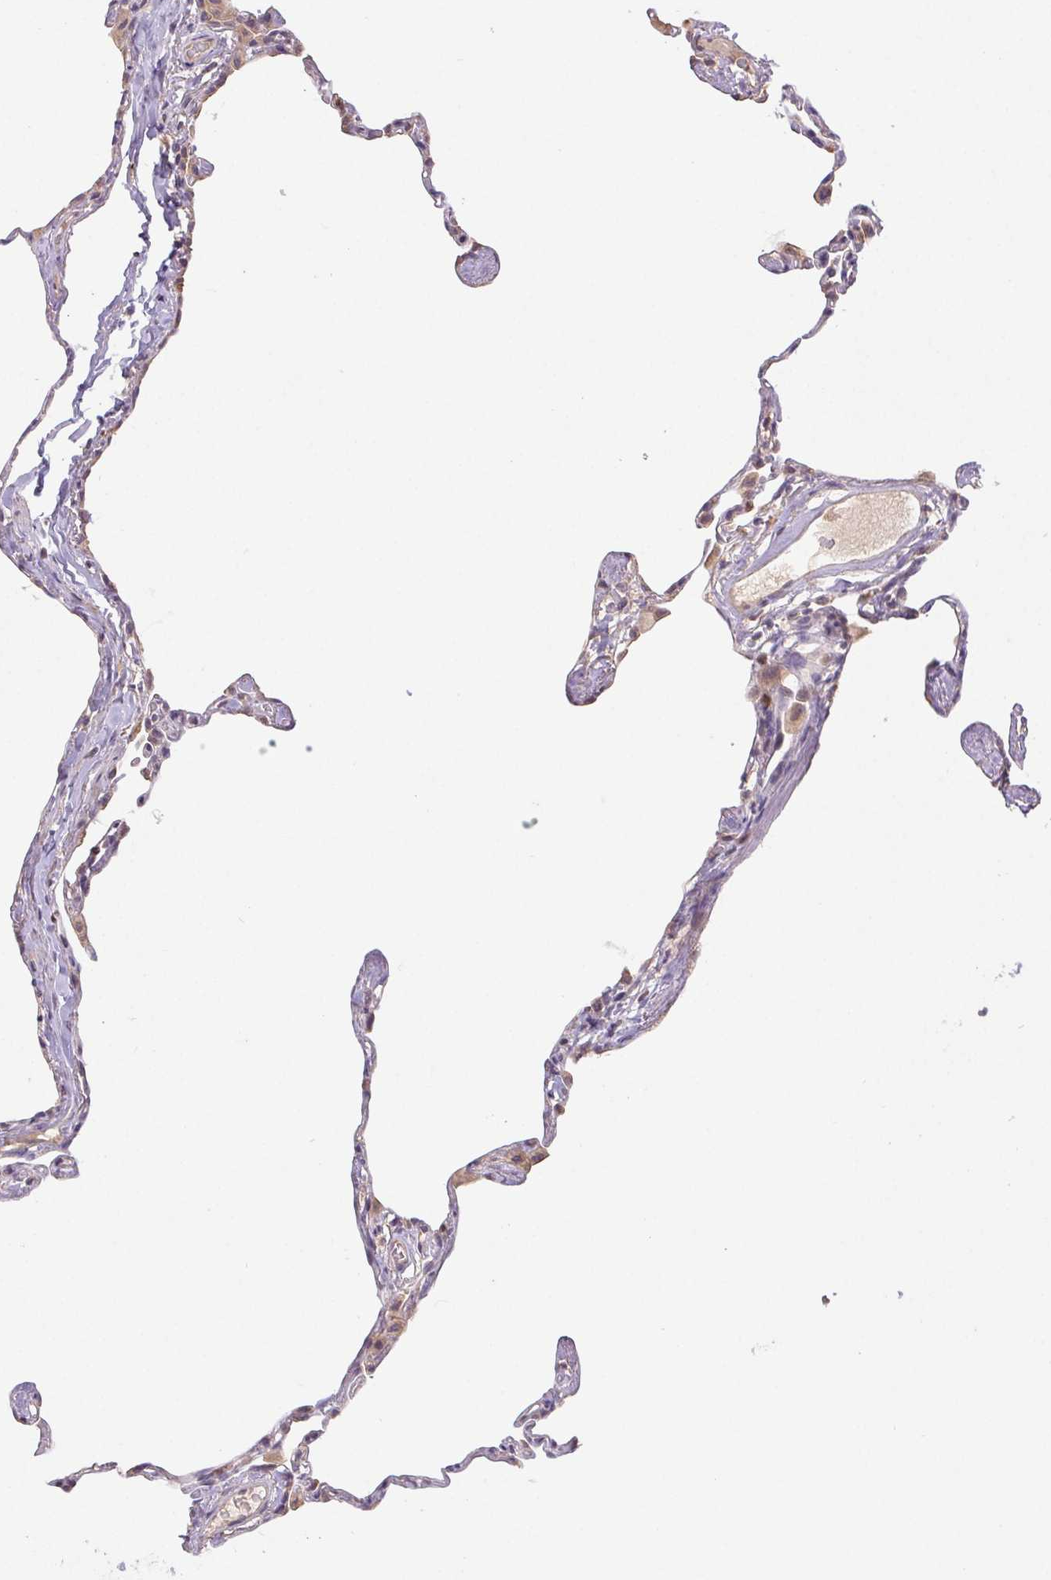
{"staining": {"intensity": "weak", "quantity": "25%-75%", "location": "cytoplasmic/membranous"}, "tissue": "lung", "cell_type": "Alveolar cells", "image_type": "normal", "snomed": [{"axis": "morphology", "description": "Normal tissue, NOS"}, {"axis": "topography", "description": "Lung"}], "caption": "An immunohistochemistry (IHC) histopathology image of benign tissue is shown. Protein staining in brown shows weak cytoplasmic/membranous positivity in lung within alveolar cells.", "gene": "RAB11A", "patient": {"sex": "male", "age": 65}}